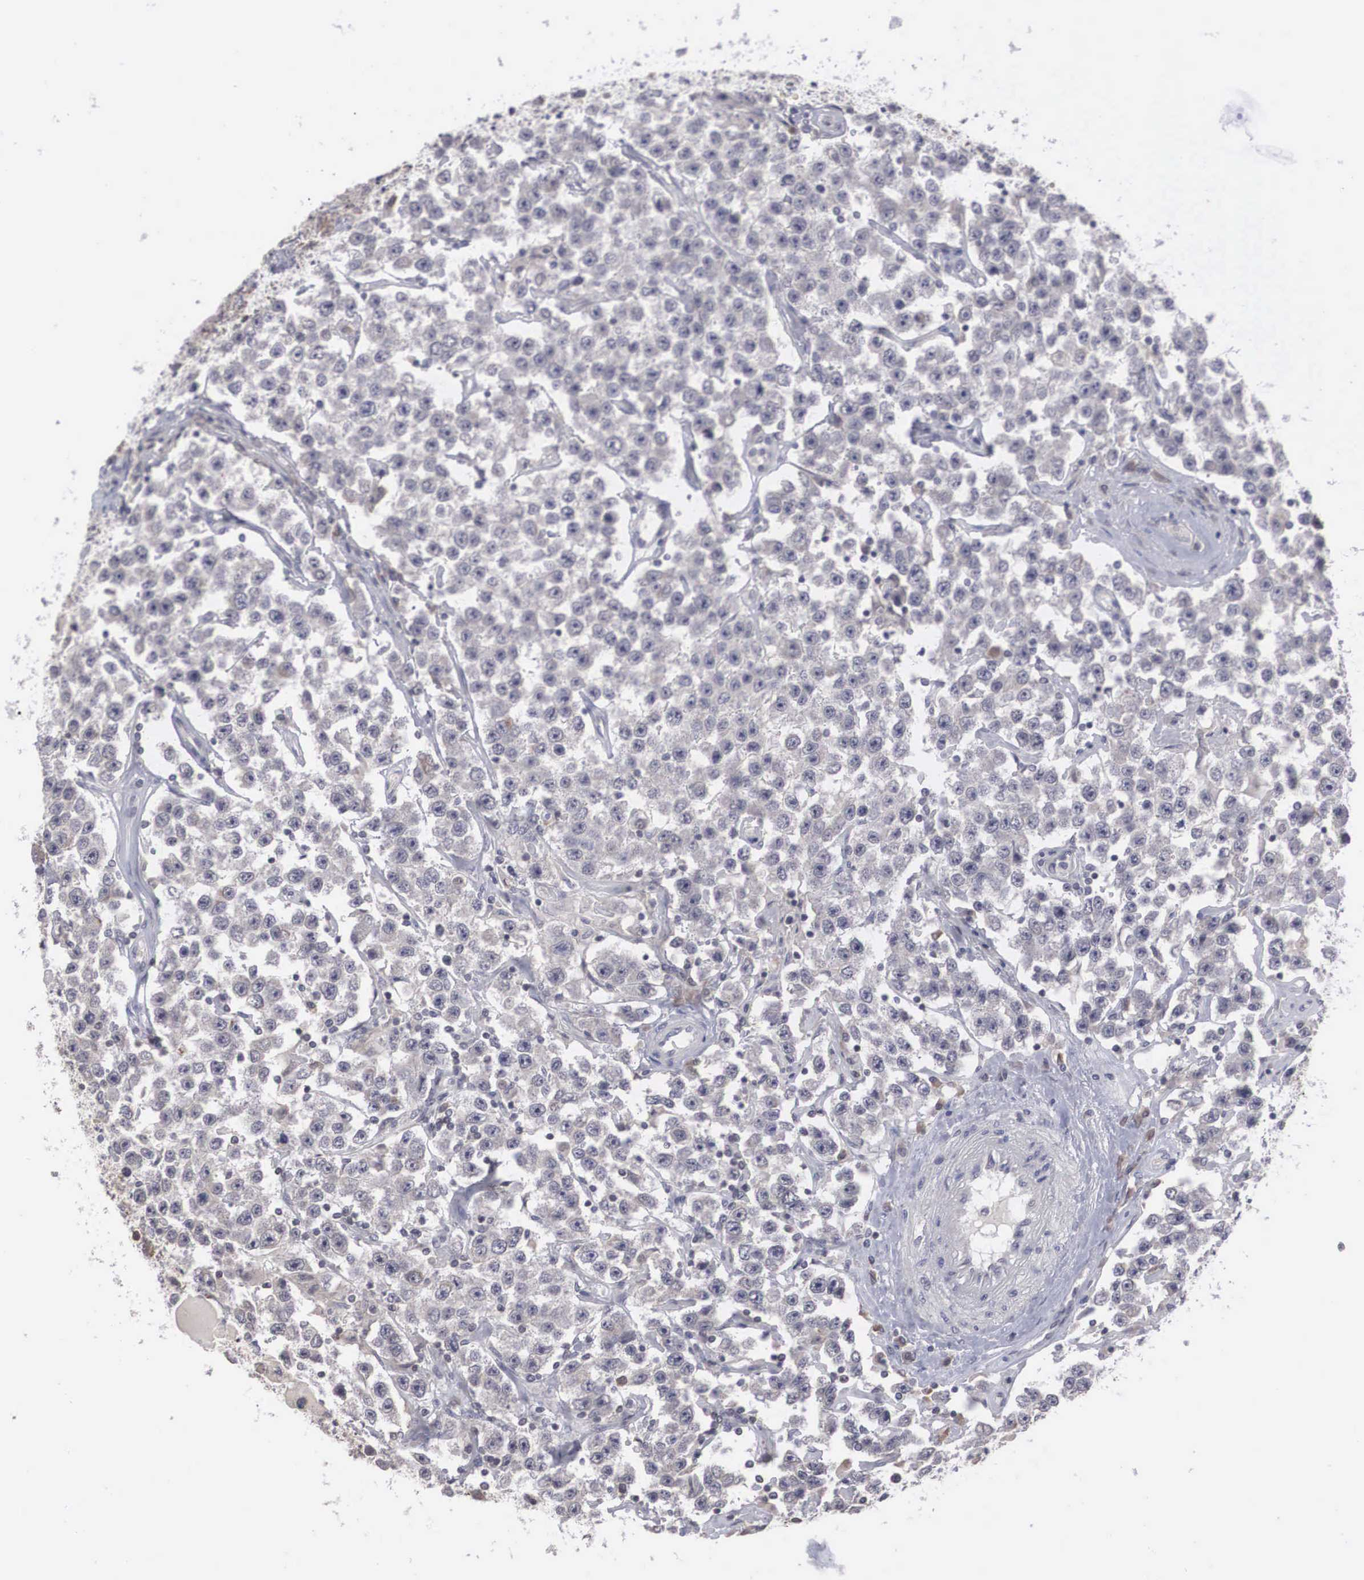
{"staining": {"intensity": "negative", "quantity": "none", "location": "none"}, "tissue": "testis cancer", "cell_type": "Tumor cells", "image_type": "cancer", "snomed": [{"axis": "morphology", "description": "Seminoma, NOS"}, {"axis": "topography", "description": "Testis"}], "caption": "Tumor cells show no significant protein expression in seminoma (testis).", "gene": "WDR89", "patient": {"sex": "male", "age": 52}}